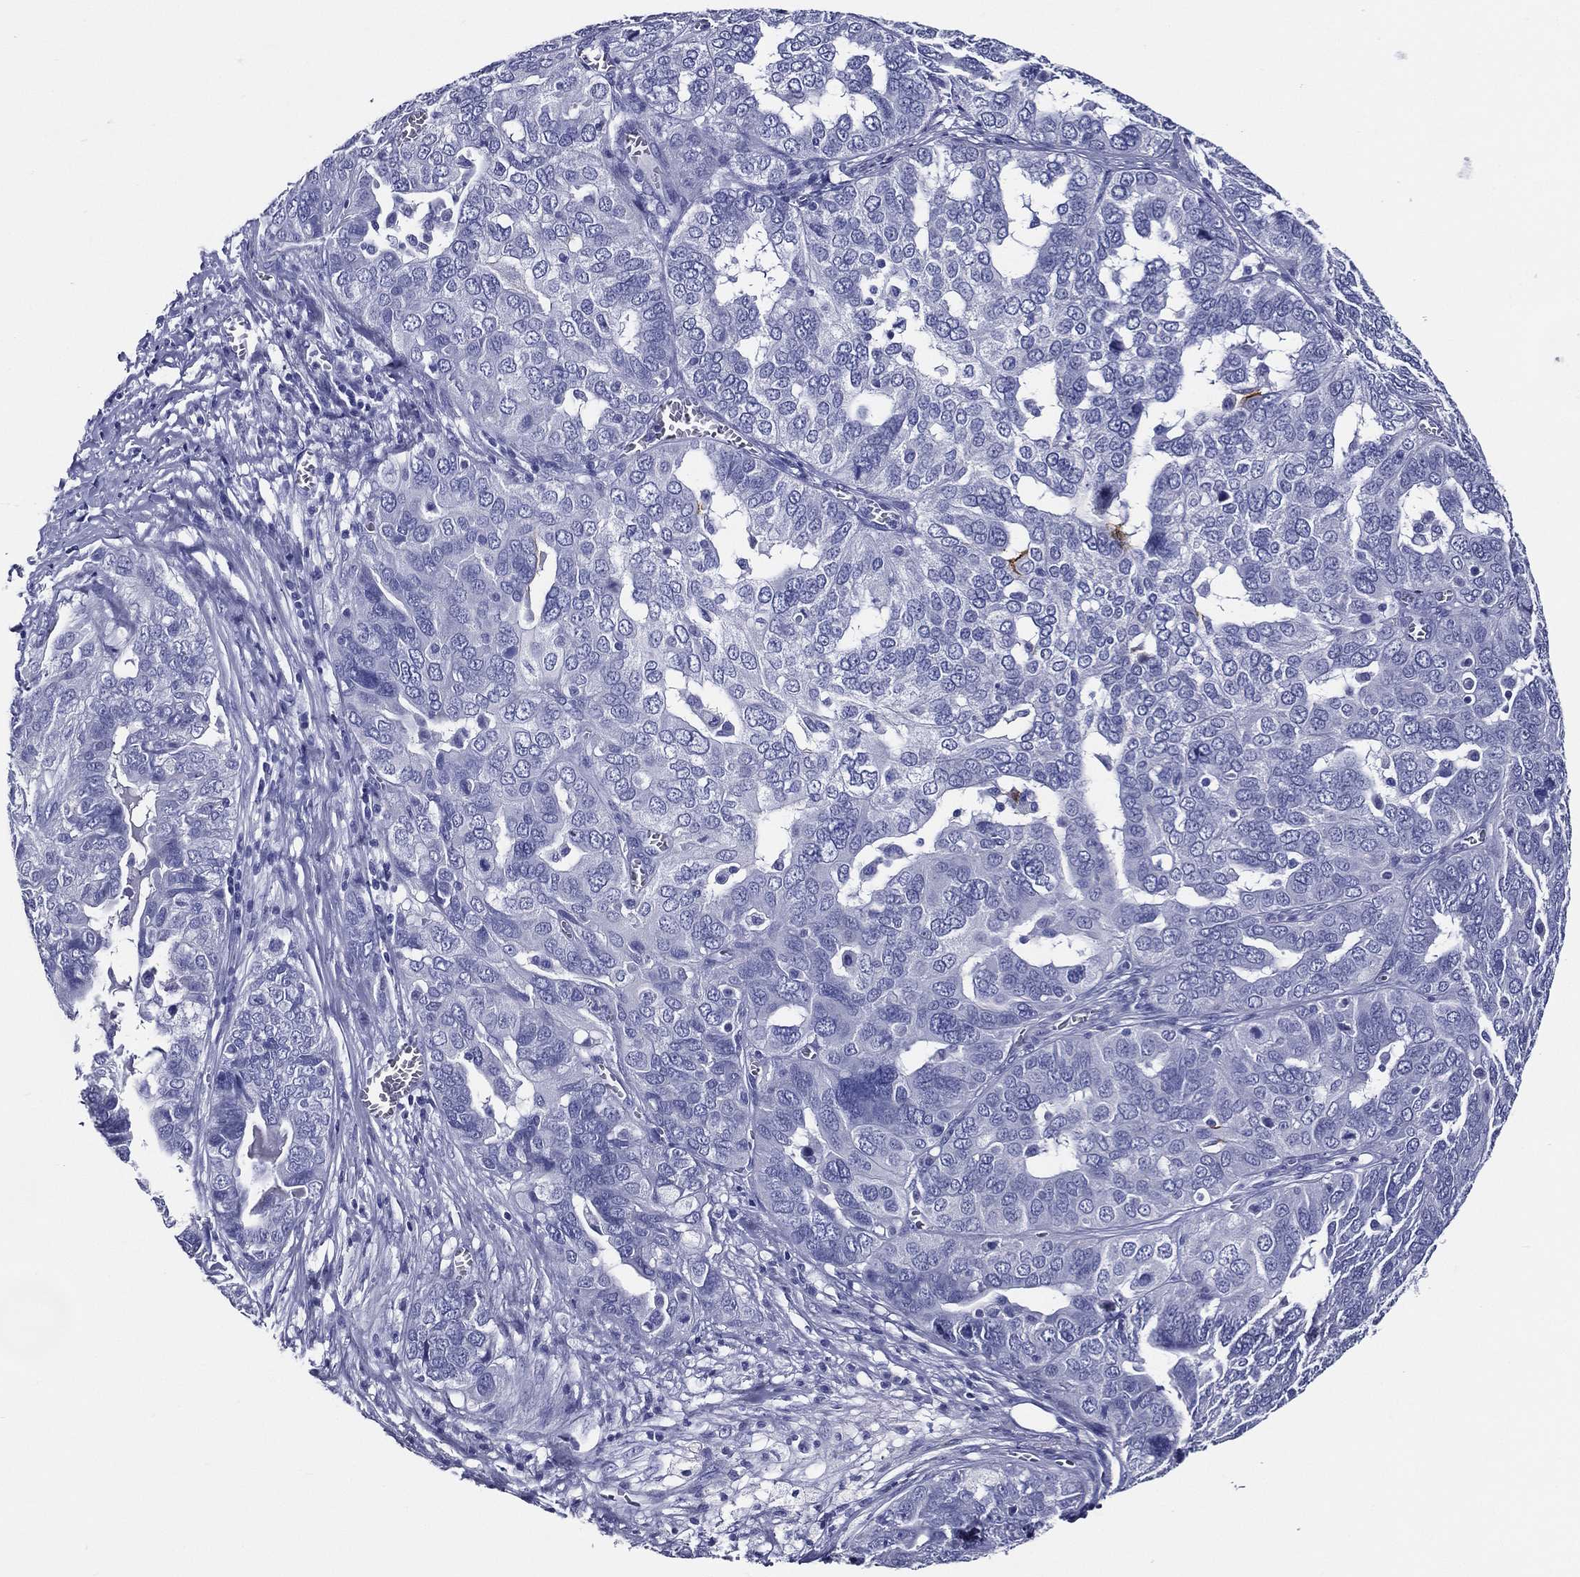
{"staining": {"intensity": "negative", "quantity": "none", "location": "none"}, "tissue": "ovarian cancer", "cell_type": "Tumor cells", "image_type": "cancer", "snomed": [{"axis": "morphology", "description": "Carcinoma, endometroid"}, {"axis": "topography", "description": "Soft tissue"}, {"axis": "topography", "description": "Ovary"}], "caption": "Tumor cells show no significant protein expression in ovarian cancer.", "gene": "ACE2", "patient": {"sex": "female", "age": 52}}